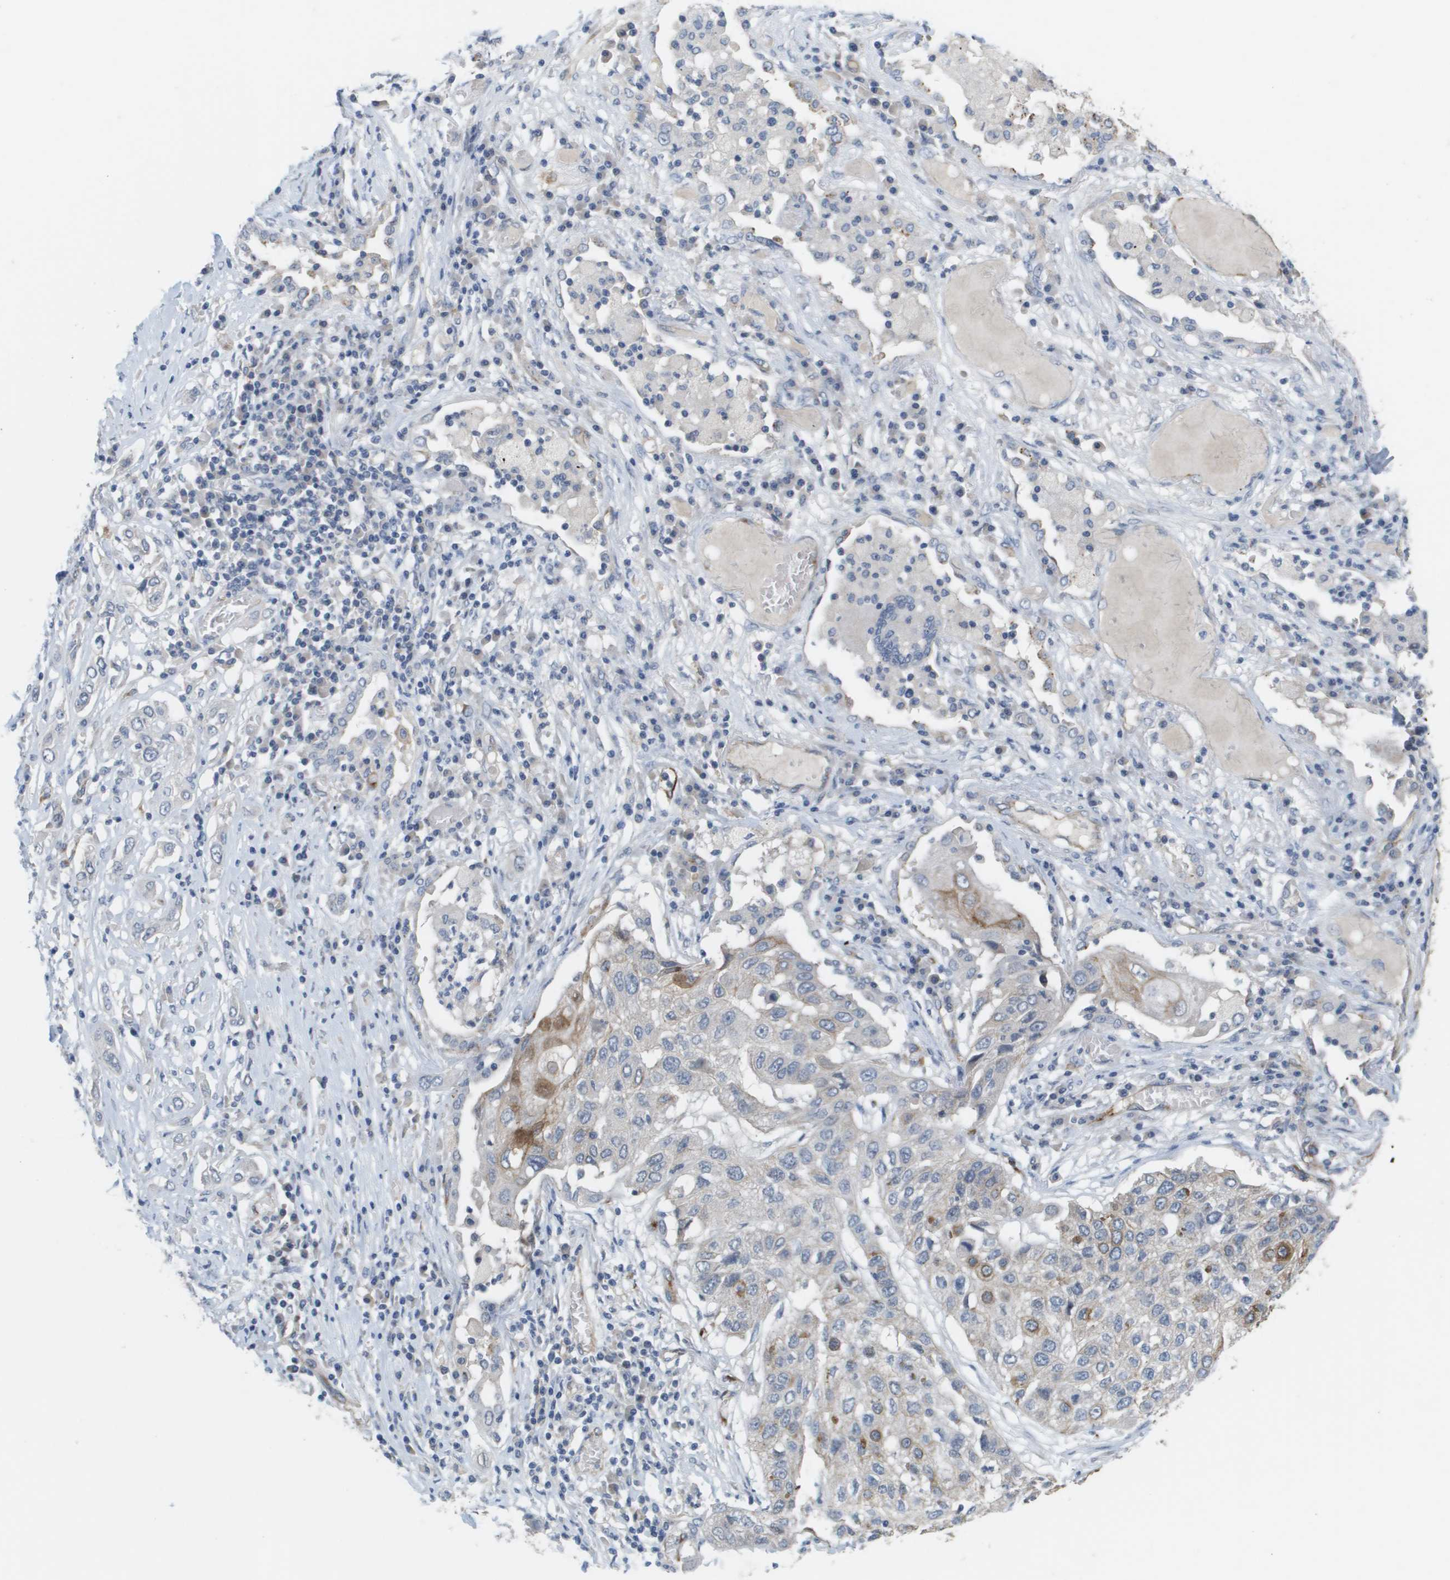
{"staining": {"intensity": "moderate", "quantity": "<25%", "location": "cytoplasmic/membranous"}, "tissue": "lung cancer", "cell_type": "Tumor cells", "image_type": "cancer", "snomed": [{"axis": "morphology", "description": "Squamous cell carcinoma, NOS"}, {"axis": "topography", "description": "Lung"}], "caption": "Lung squamous cell carcinoma stained with IHC demonstrates moderate cytoplasmic/membranous positivity in approximately <25% of tumor cells.", "gene": "ANGPT2", "patient": {"sex": "male", "age": 71}}